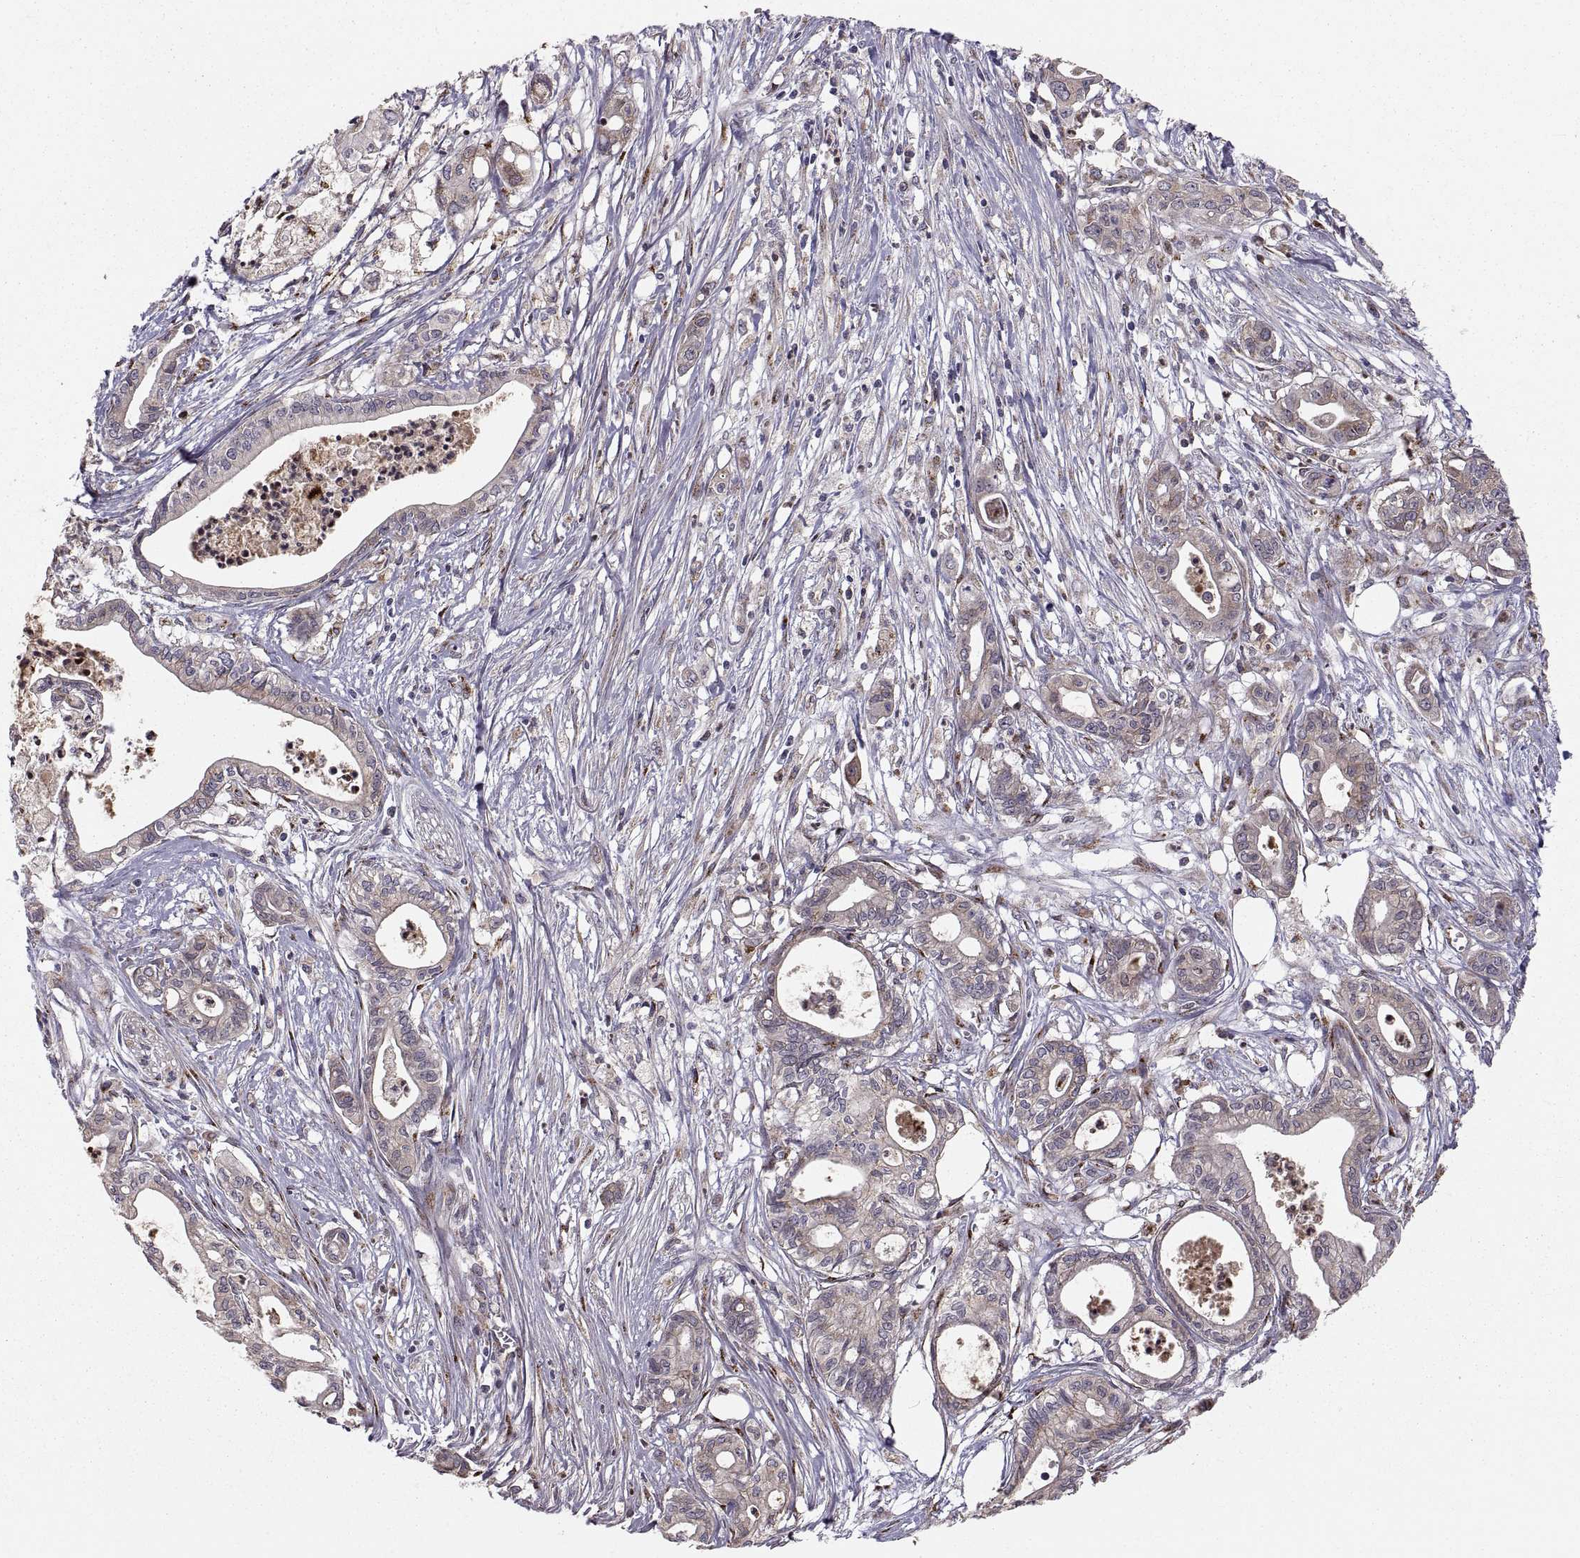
{"staining": {"intensity": "negative", "quantity": "none", "location": "none"}, "tissue": "pancreatic cancer", "cell_type": "Tumor cells", "image_type": "cancer", "snomed": [{"axis": "morphology", "description": "Adenocarcinoma, NOS"}, {"axis": "topography", "description": "Pancreas"}], "caption": "DAB immunohistochemical staining of human pancreatic cancer demonstrates no significant expression in tumor cells.", "gene": "TESC", "patient": {"sex": "male", "age": 71}}